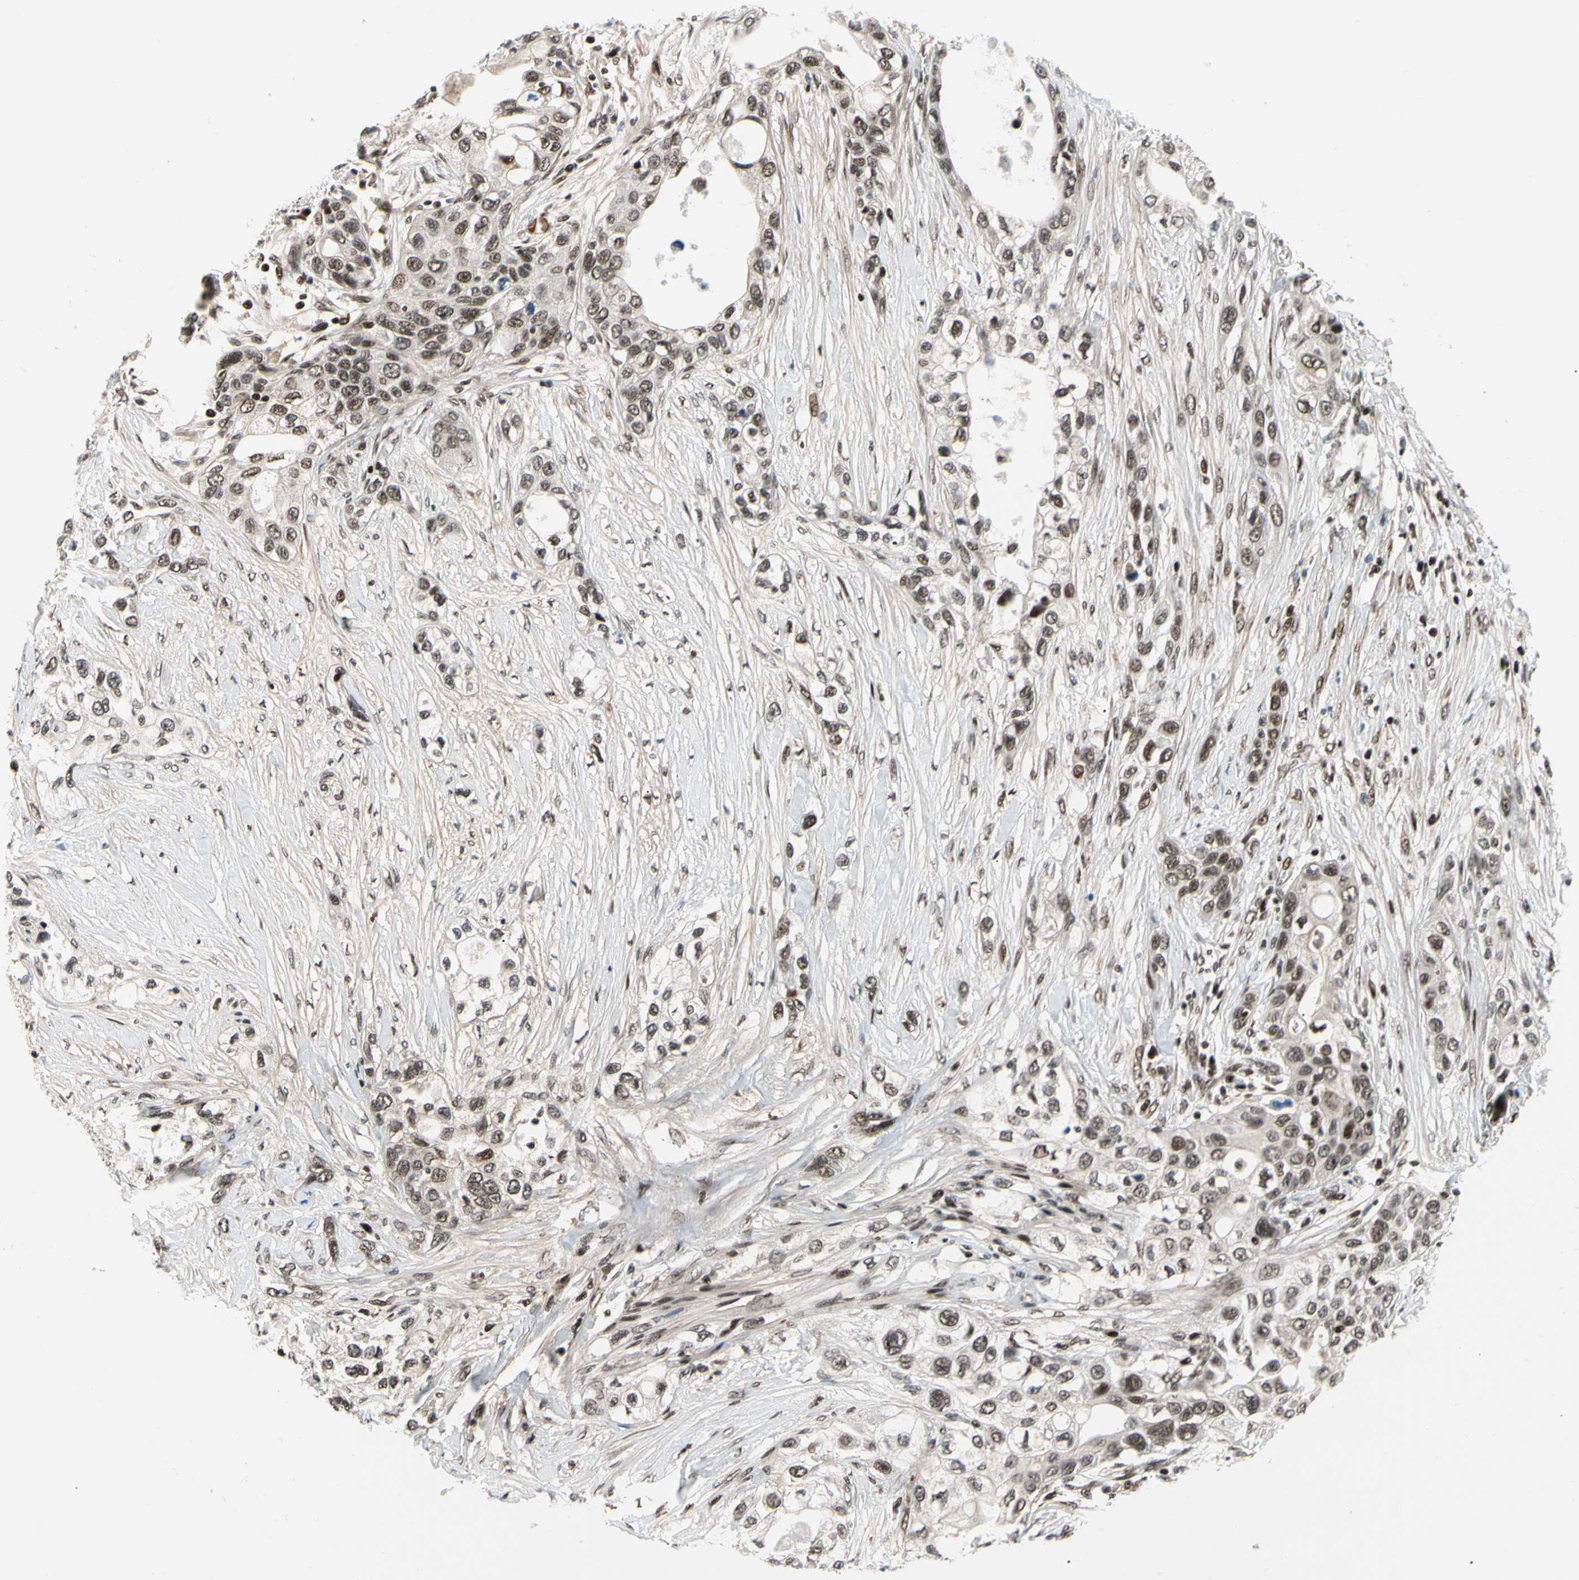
{"staining": {"intensity": "moderate", "quantity": "25%-75%", "location": "nuclear"}, "tissue": "pancreatic cancer", "cell_type": "Tumor cells", "image_type": "cancer", "snomed": [{"axis": "morphology", "description": "Adenocarcinoma, NOS"}, {"axis": "topography", "description": "Pancreas"}], "caption": "Protein expression analysis of human adenocarcinoma (pancreatic) reveals moderate nuclear staining in approximately 25%-75% of tumor cells. Nuclei are stained in blue.", "gene": "E2F1", "patient": {"sex": "female", "age": 70}}